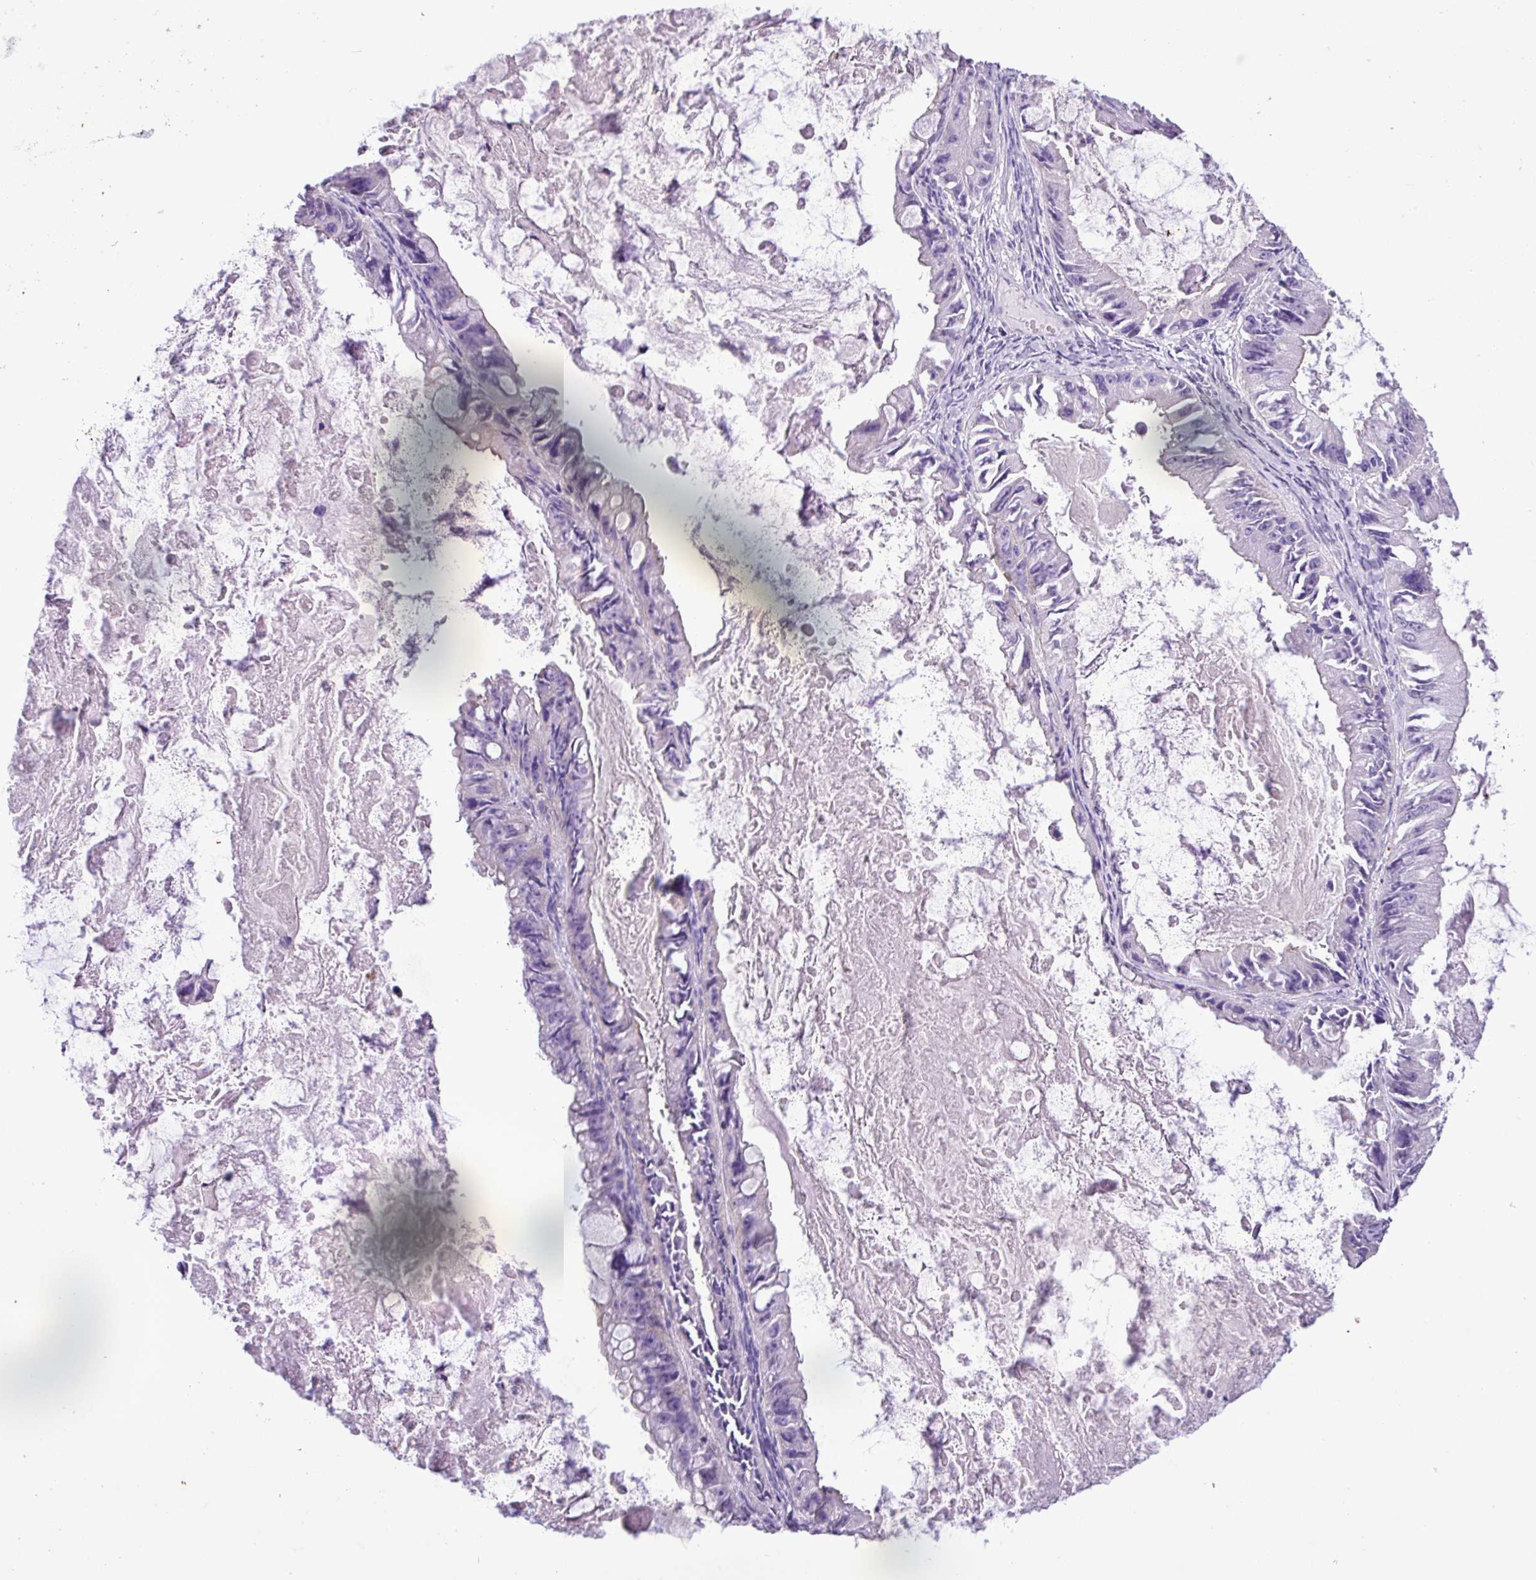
{"staining": {"intensity": "negative", "quantity": "none", "location": "none"}, "tissue": "ovarian cancer", "cell_type": "Tumor cells", "image_type": "cancer", "snomed": [{"axis": "morphology", "description": "Cystadenocarcinoma, mucinous, NOS"}, {"axis": "topography", "description": "Ovary"}], "caption": "Immunohistochemical staining of ovarian cancer (mucinous cystadenocarcinoma) exhibits no significant expression in tumor cells.", "gene": "ZNF334", "patient": {"sex": "female", "age": 61}}